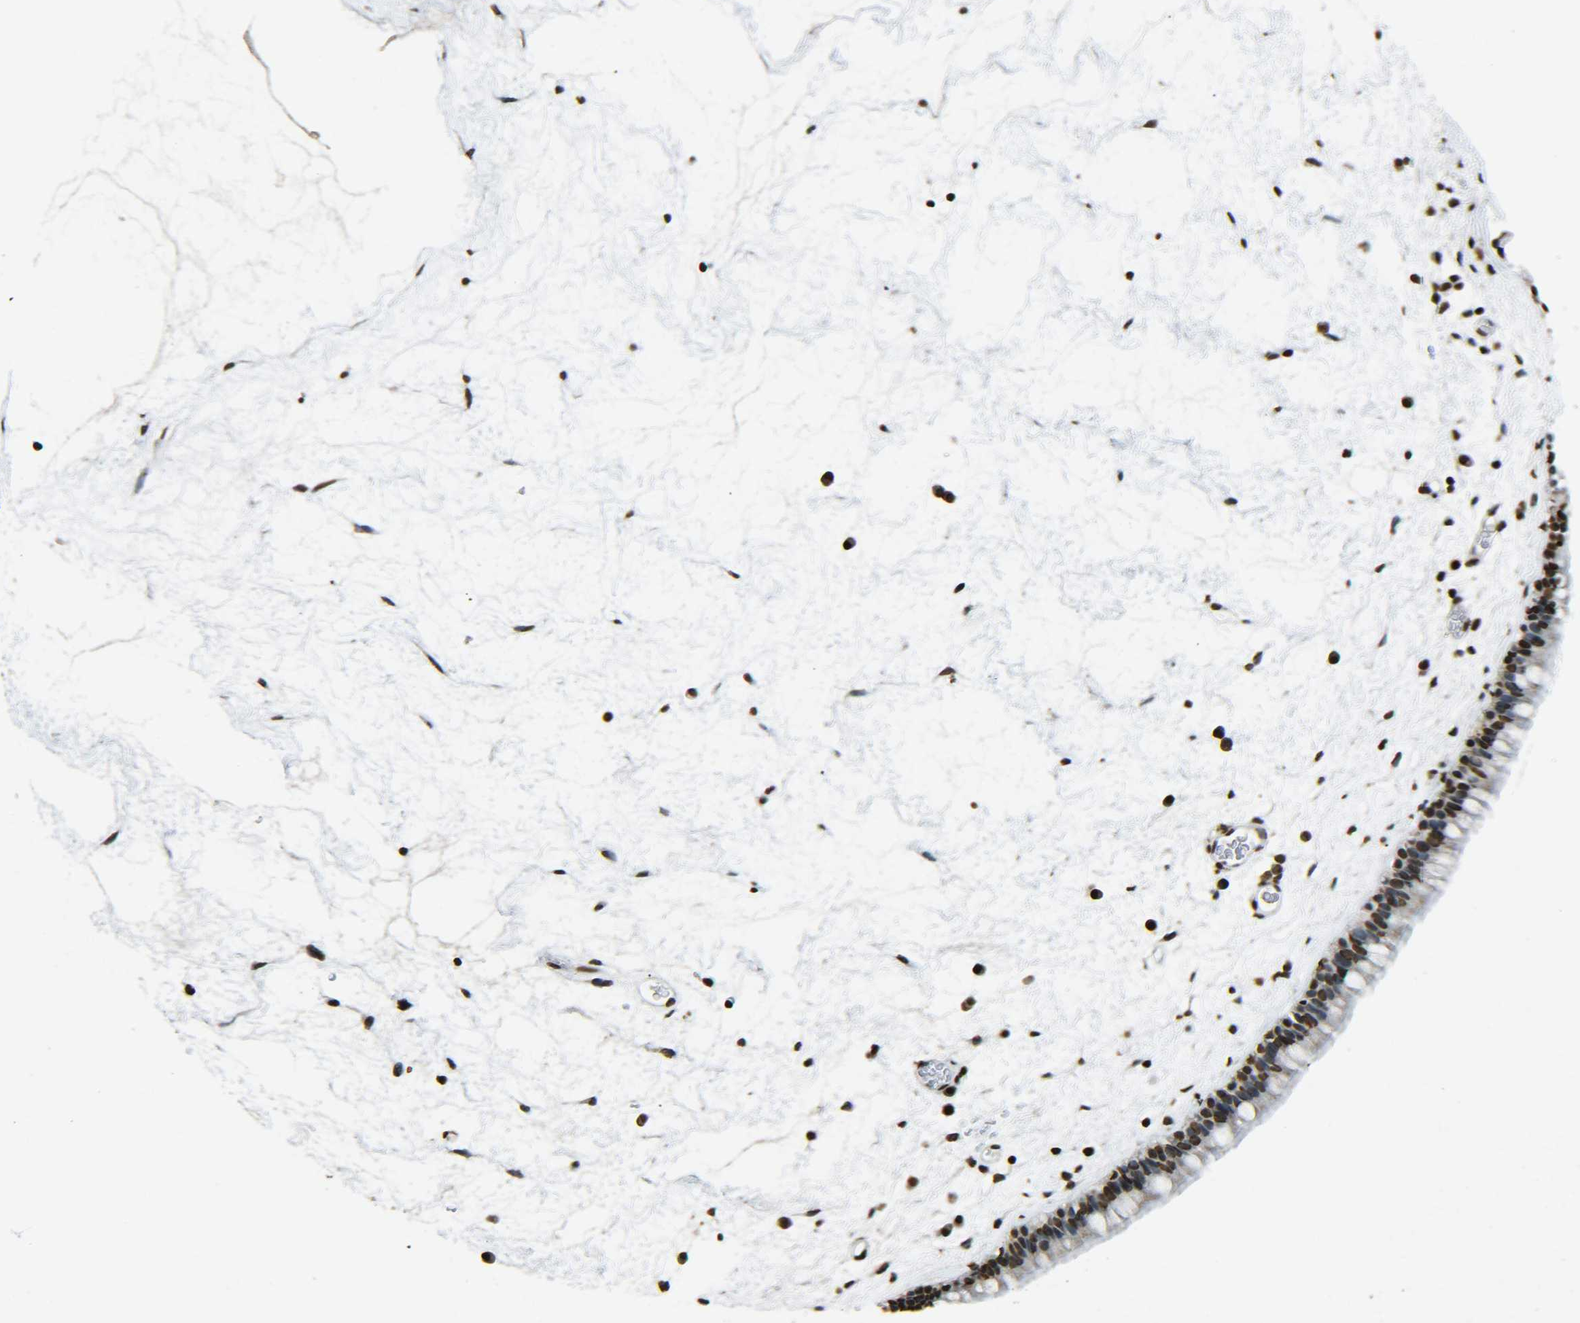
{"staining": {"intensity": "strong", "quantity": "25%-75%", "location": "cytoplasmic/membranous,nuclear"}, "tissue": "nasopharynx", "cell_type": "Respiratory epithelial cells", "image_type": "normal", "snomed": [{"axis": "morphology", "description": "Normal tissue, NOS"}, {"axis": "morphology", "description": "Inflammation, NOS"}, {"axis": "topography", "description": "Nasopharynx"}], "caption": "Immunohistochemical staining of benign human nasopharynx exhibits 25%-75% levels of strong cytoplasmic/membranous,nuclear protein staining in about 25%-75% of respiratory epithelial cells. (Stains: DAB (3,3'-diaminobenzidine) in brown, nuclei in blue, Microscopy: brightfield microscopy at high magnification).", "gene": "NEUROG2", "patient": {"sex": "male", "age": 48}}